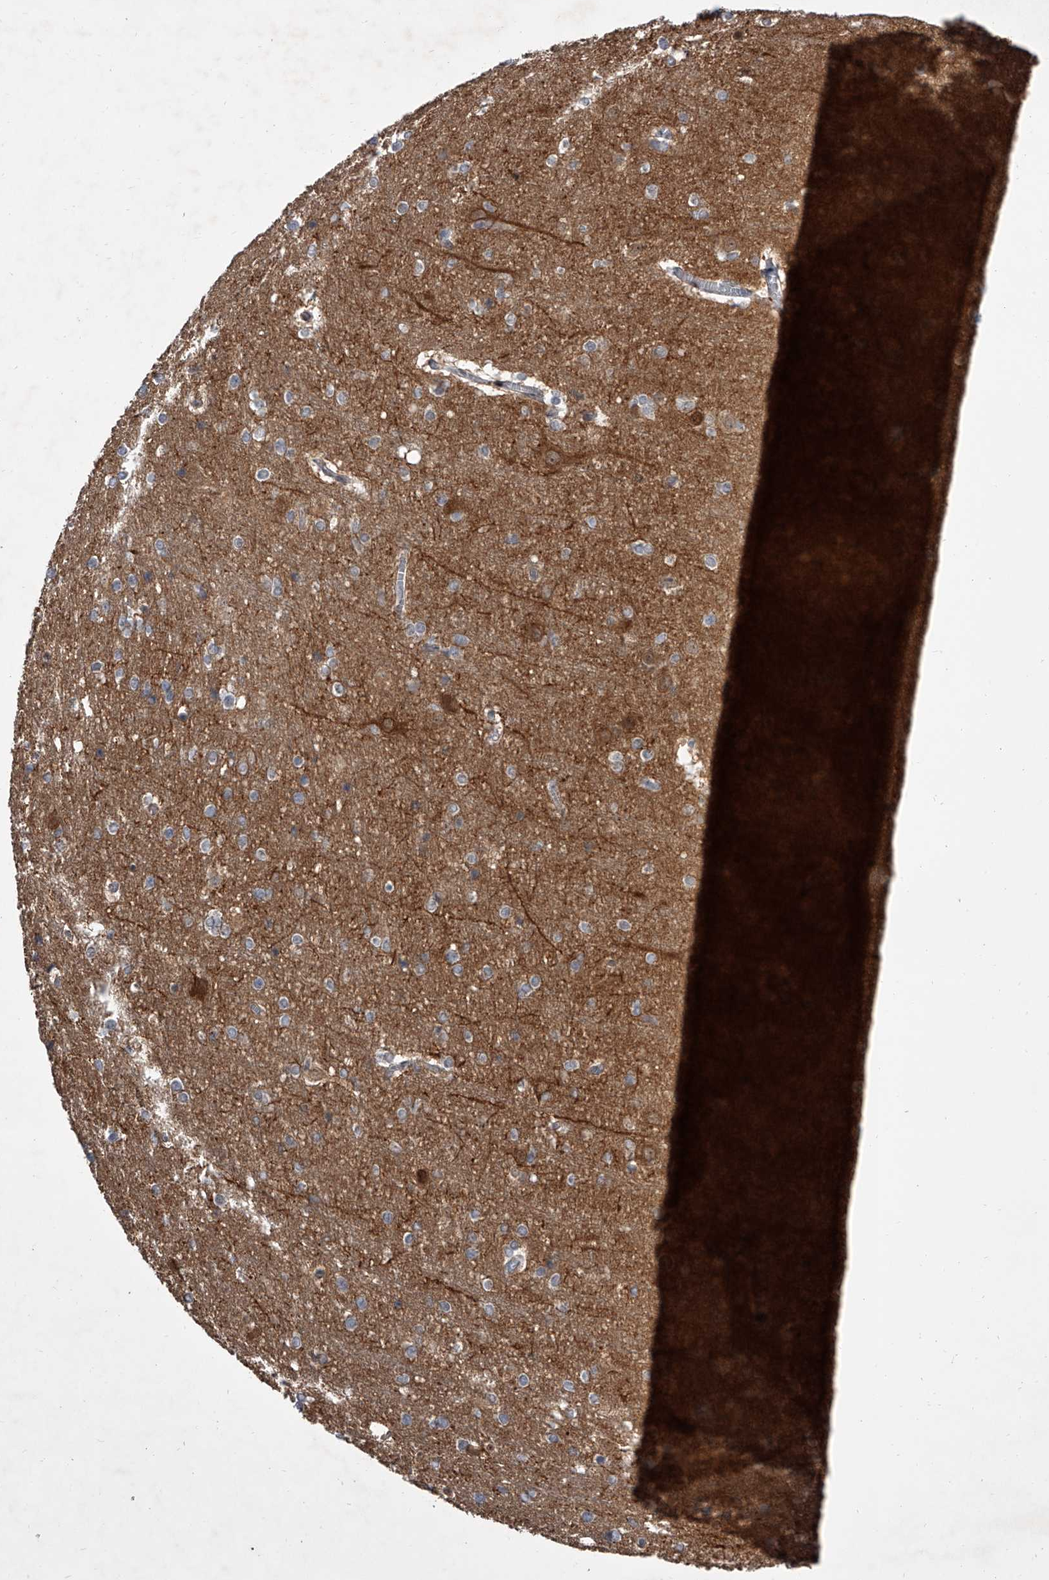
{"staining": {"intensity": "negative", "quantity": "none", "location": "none"}, "tissue": "cerebral cortex", "cell_type": "Endothelial cells", "image_type": "normal", "snomed": [{"axis": "morphology", "description": "Normal tissue, NOS"}, {"axis": "topography", "description": "Cerebral cortex"}], "caption": "DAB immunohistochemical staining of unremarkable cerebral cortex demonstrates no significant staining in endothelial cells.", "gene": "BHLHE23", "patient": {"sex": "male", "age": 54}}